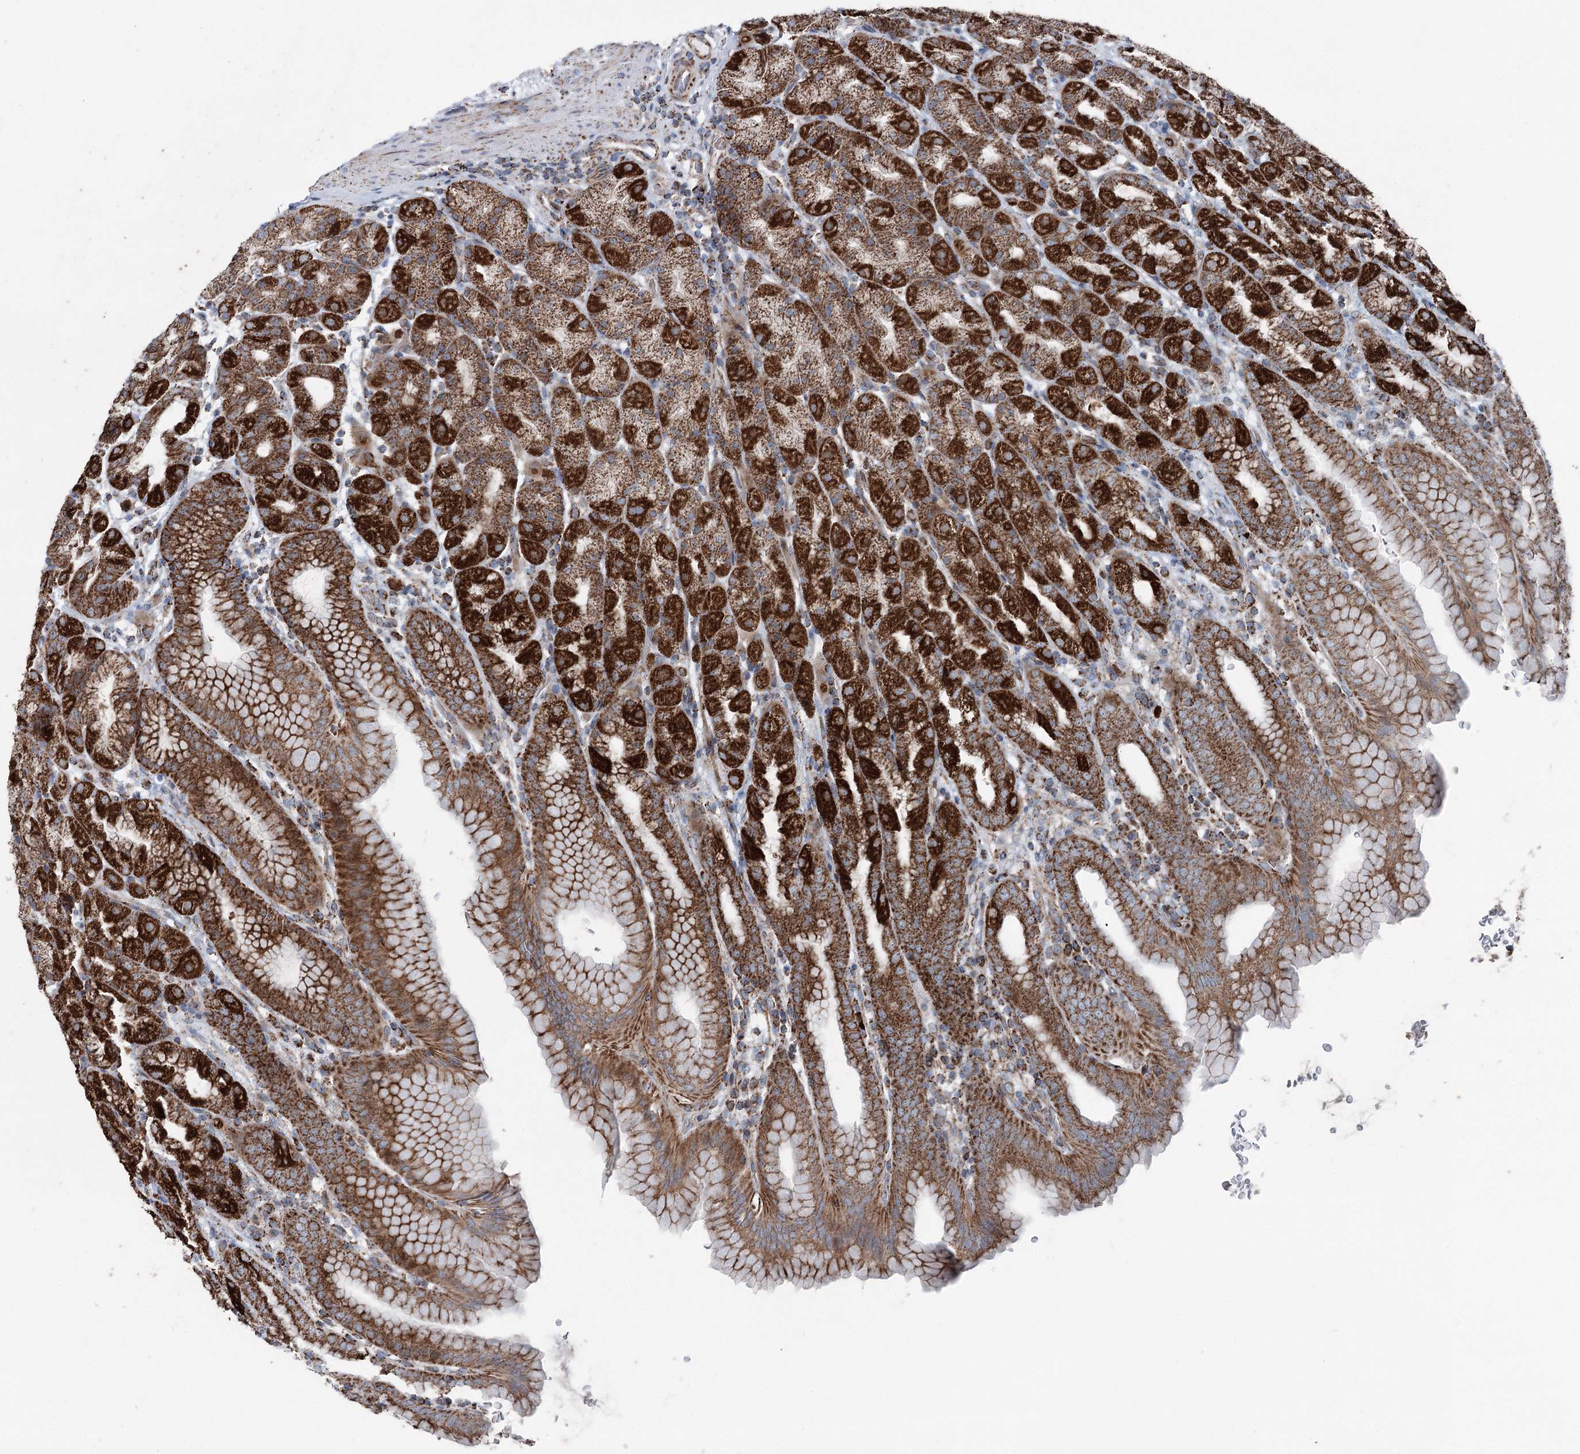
{"staining": {"intensity": "strong", "quantity": ">75%", "location": "cytoplasmic/membranous"}, "tissue": "stomach", "cell_type": "Glandular cells", "image_type": "normal", "snomed": [{"axis": "morphology", "description": "Normal tissue, NOS"}, {"axis": "topography", "description": "Stomach, upper"}], "caption": "Brown immunohistochemical staining in benign stomach displays strong cytoplasmic/membranous positivity in about >75% of glandular cells. (IHC, brightfield microscopy, high magnification).", "gene": "UCN3", "patient": {"sex": "male", "age": 68}}